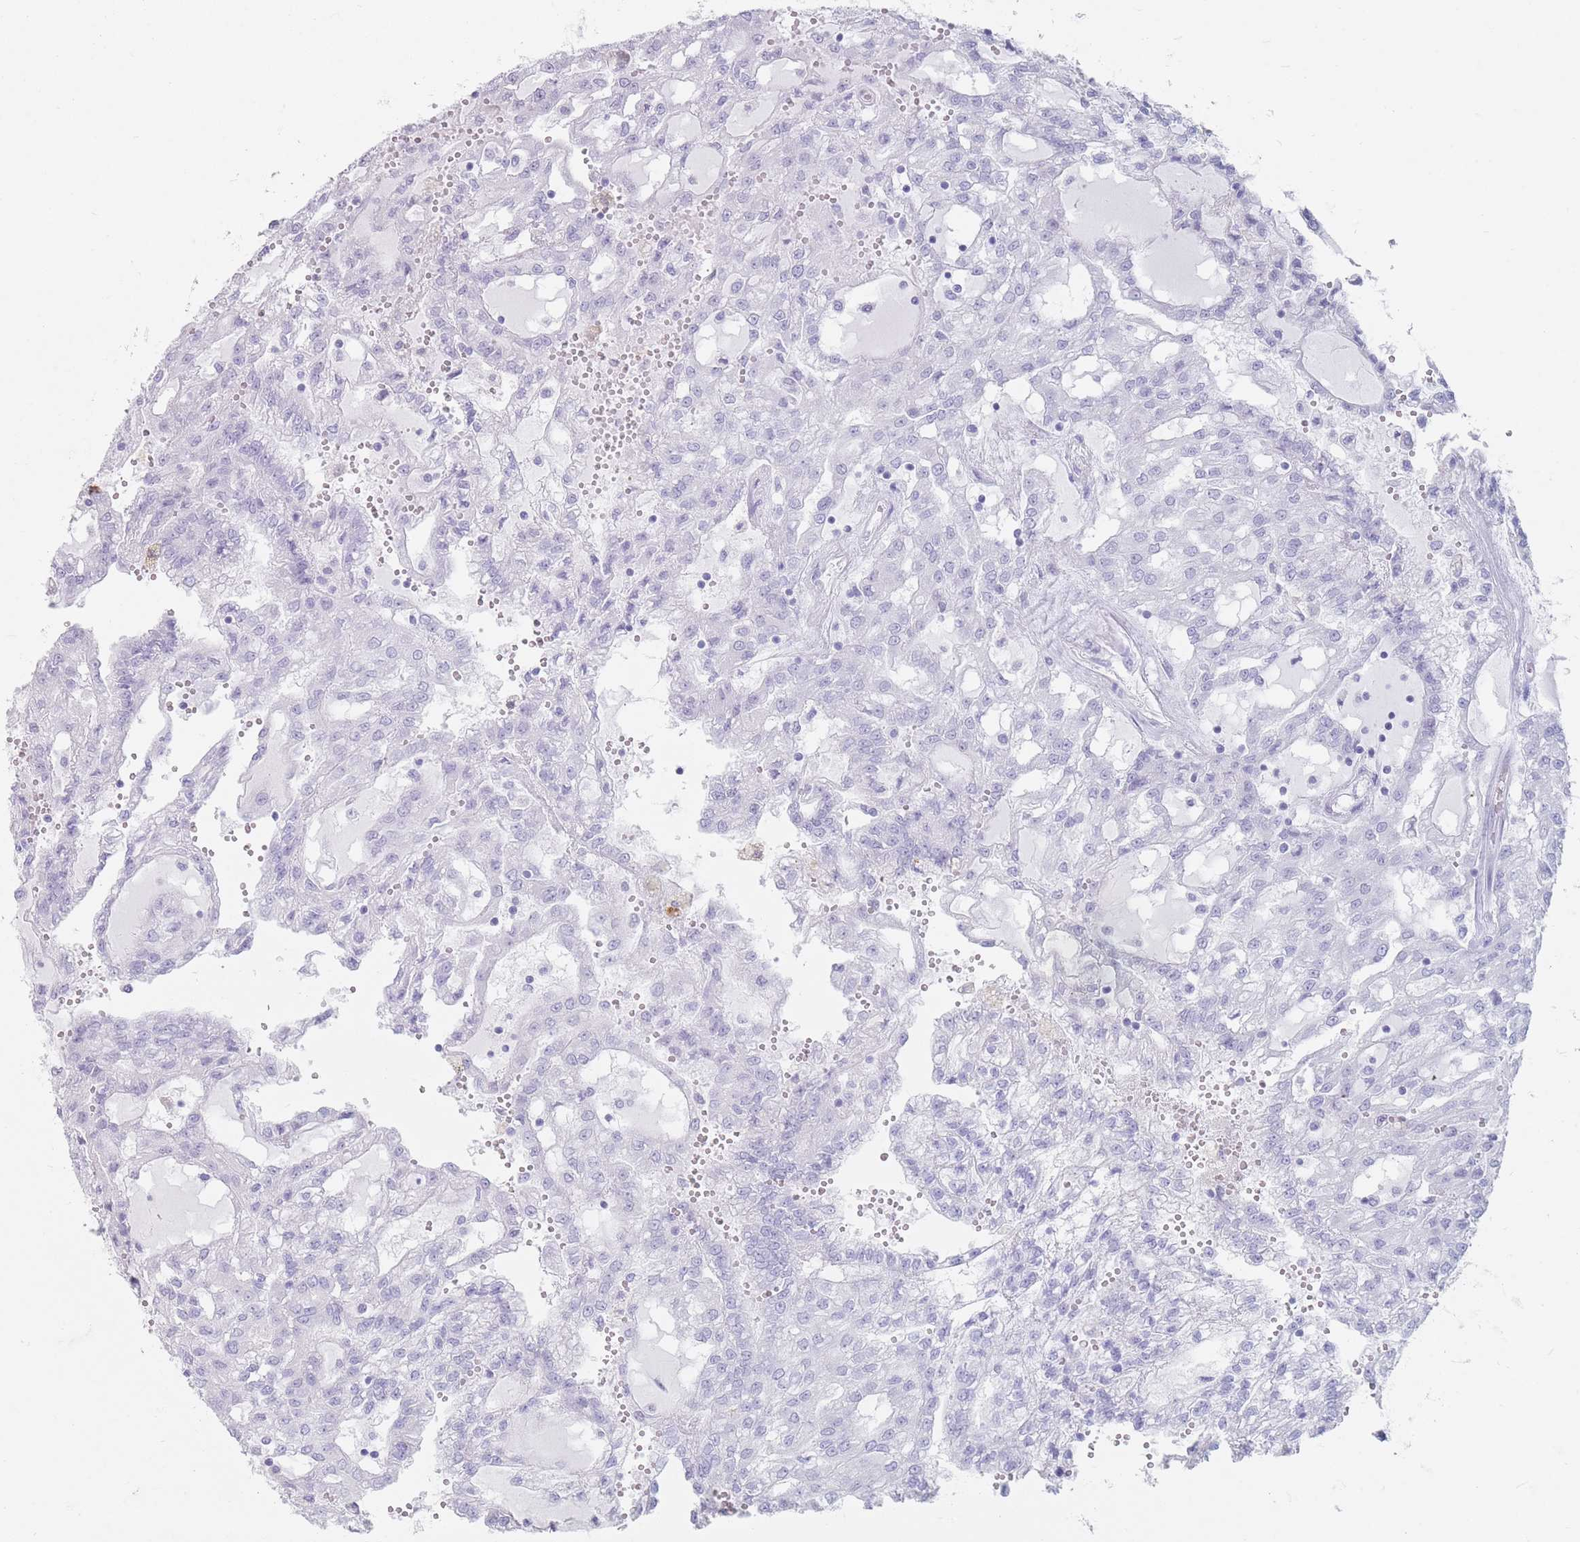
{"staining": {"intensity": "negative", "quantity": "none", "location": "none"}, "tissue": "renal cancer", "cell_type": "Tumor cells", "image_type": "cancer", "snomed": [{"axis": "morphology", "description": "Adenocarcinoma, NOS"}, {"axis": "topography", "description": "Kidney"}], "caption": "Immunohistochemistry image of human adenocarcinoma (renal) stained for a protein (brown), which exhibits no positivity in tumor cells.", "gene": "ST3GAL5", "patient": {"sex": "male", "age": 63}}